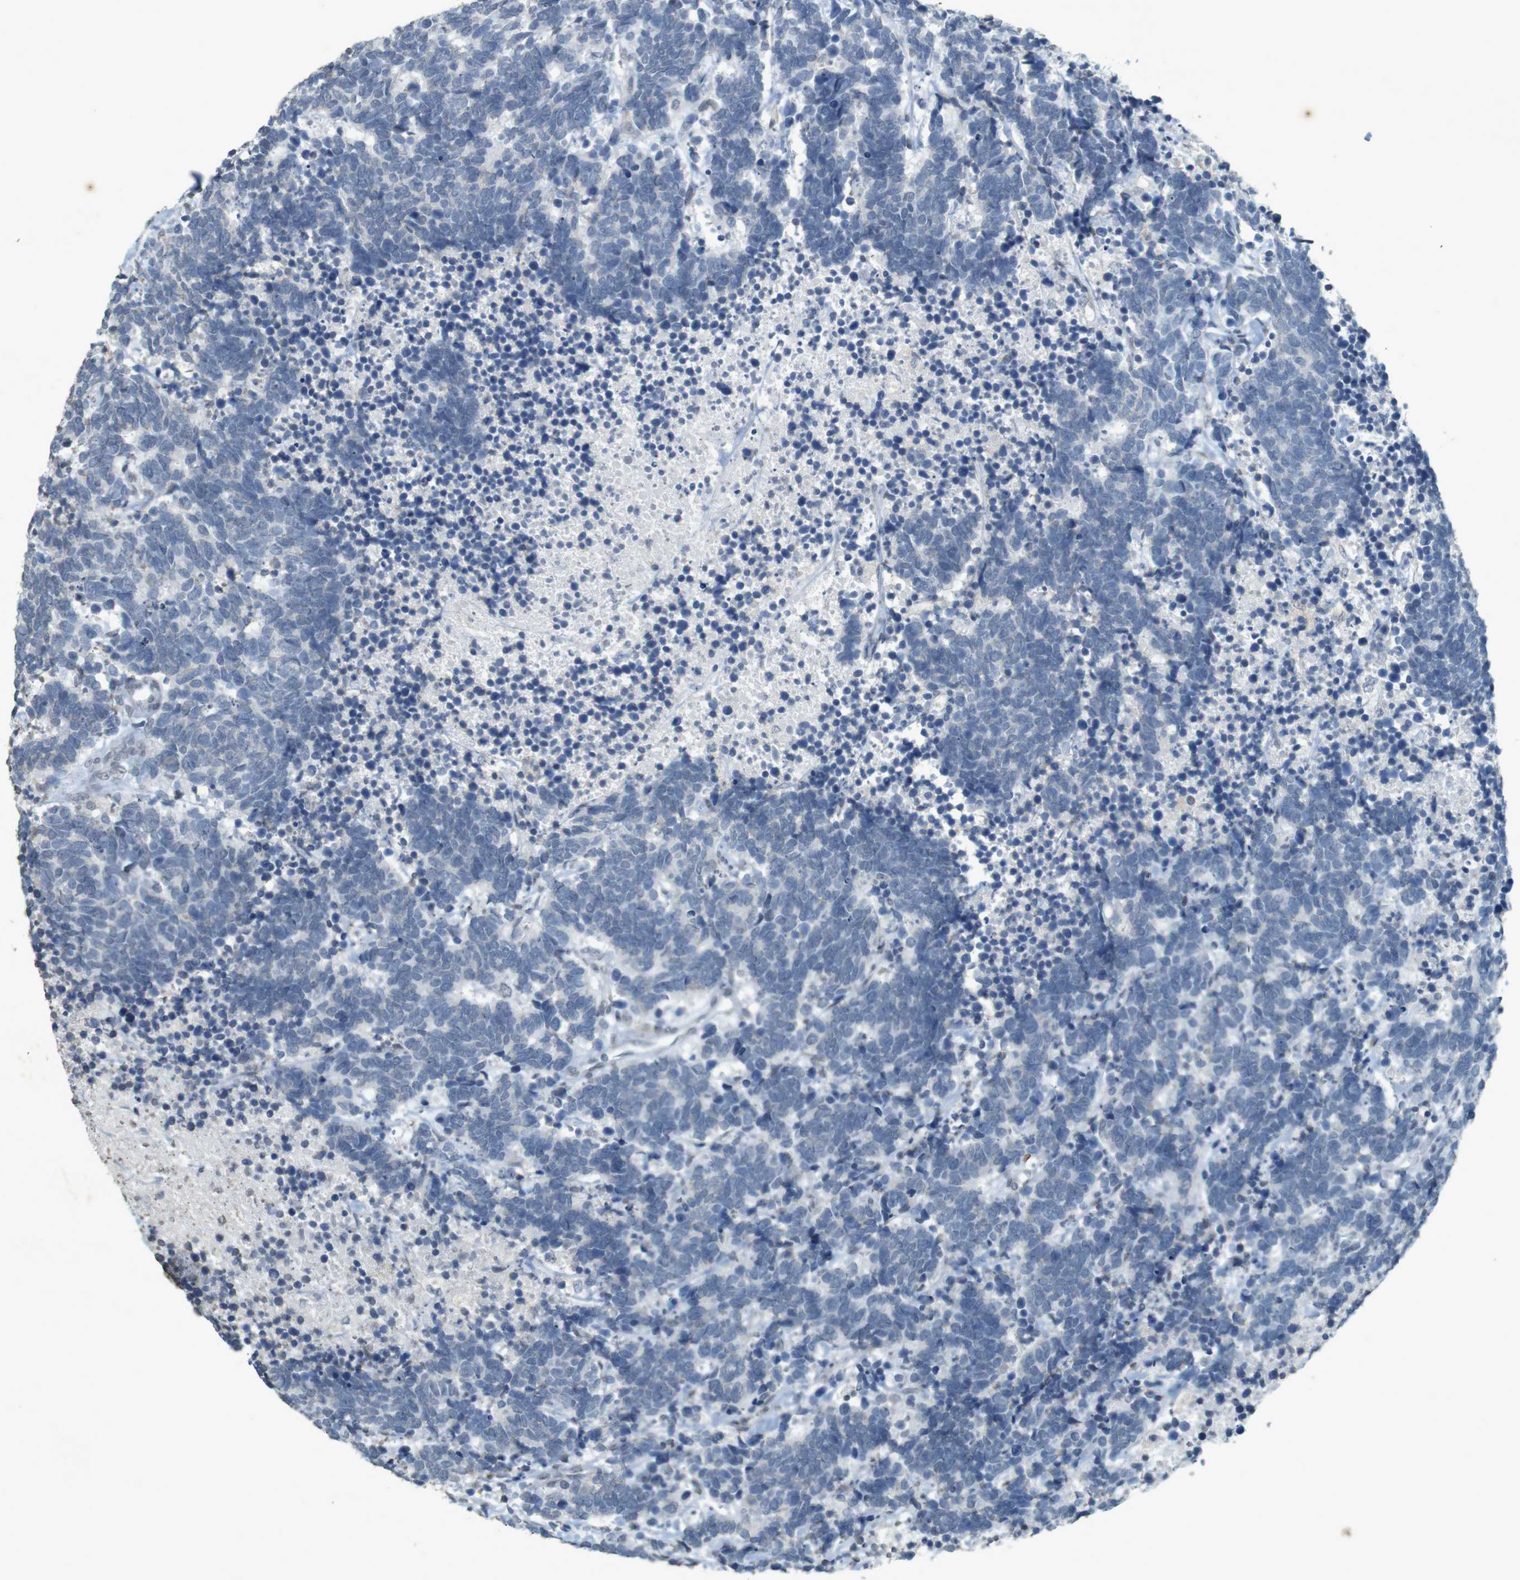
{"staining": {"intensity": "negative", "quantity": "none", "location": "none"}, "tissue": "carcinoid", "cell_type": "Tumor cells", "image_type": "cancer", "snomed": [{"axis": "morphology", "description": "Carcinoma, NOS"}, {"axis": "morphology", "description": "Carcinoid, malignant, NOS"}, {"axis": "topography", "description": "Urinary bladder"}], "caption": "A histopathology image of human carcinoid (malignant) is negative for staining in tumor cells. (IHC, brightfield microscopy, high magnification).", "gene": "FZD10", "patient": {"sex": "male", "age": 57}}